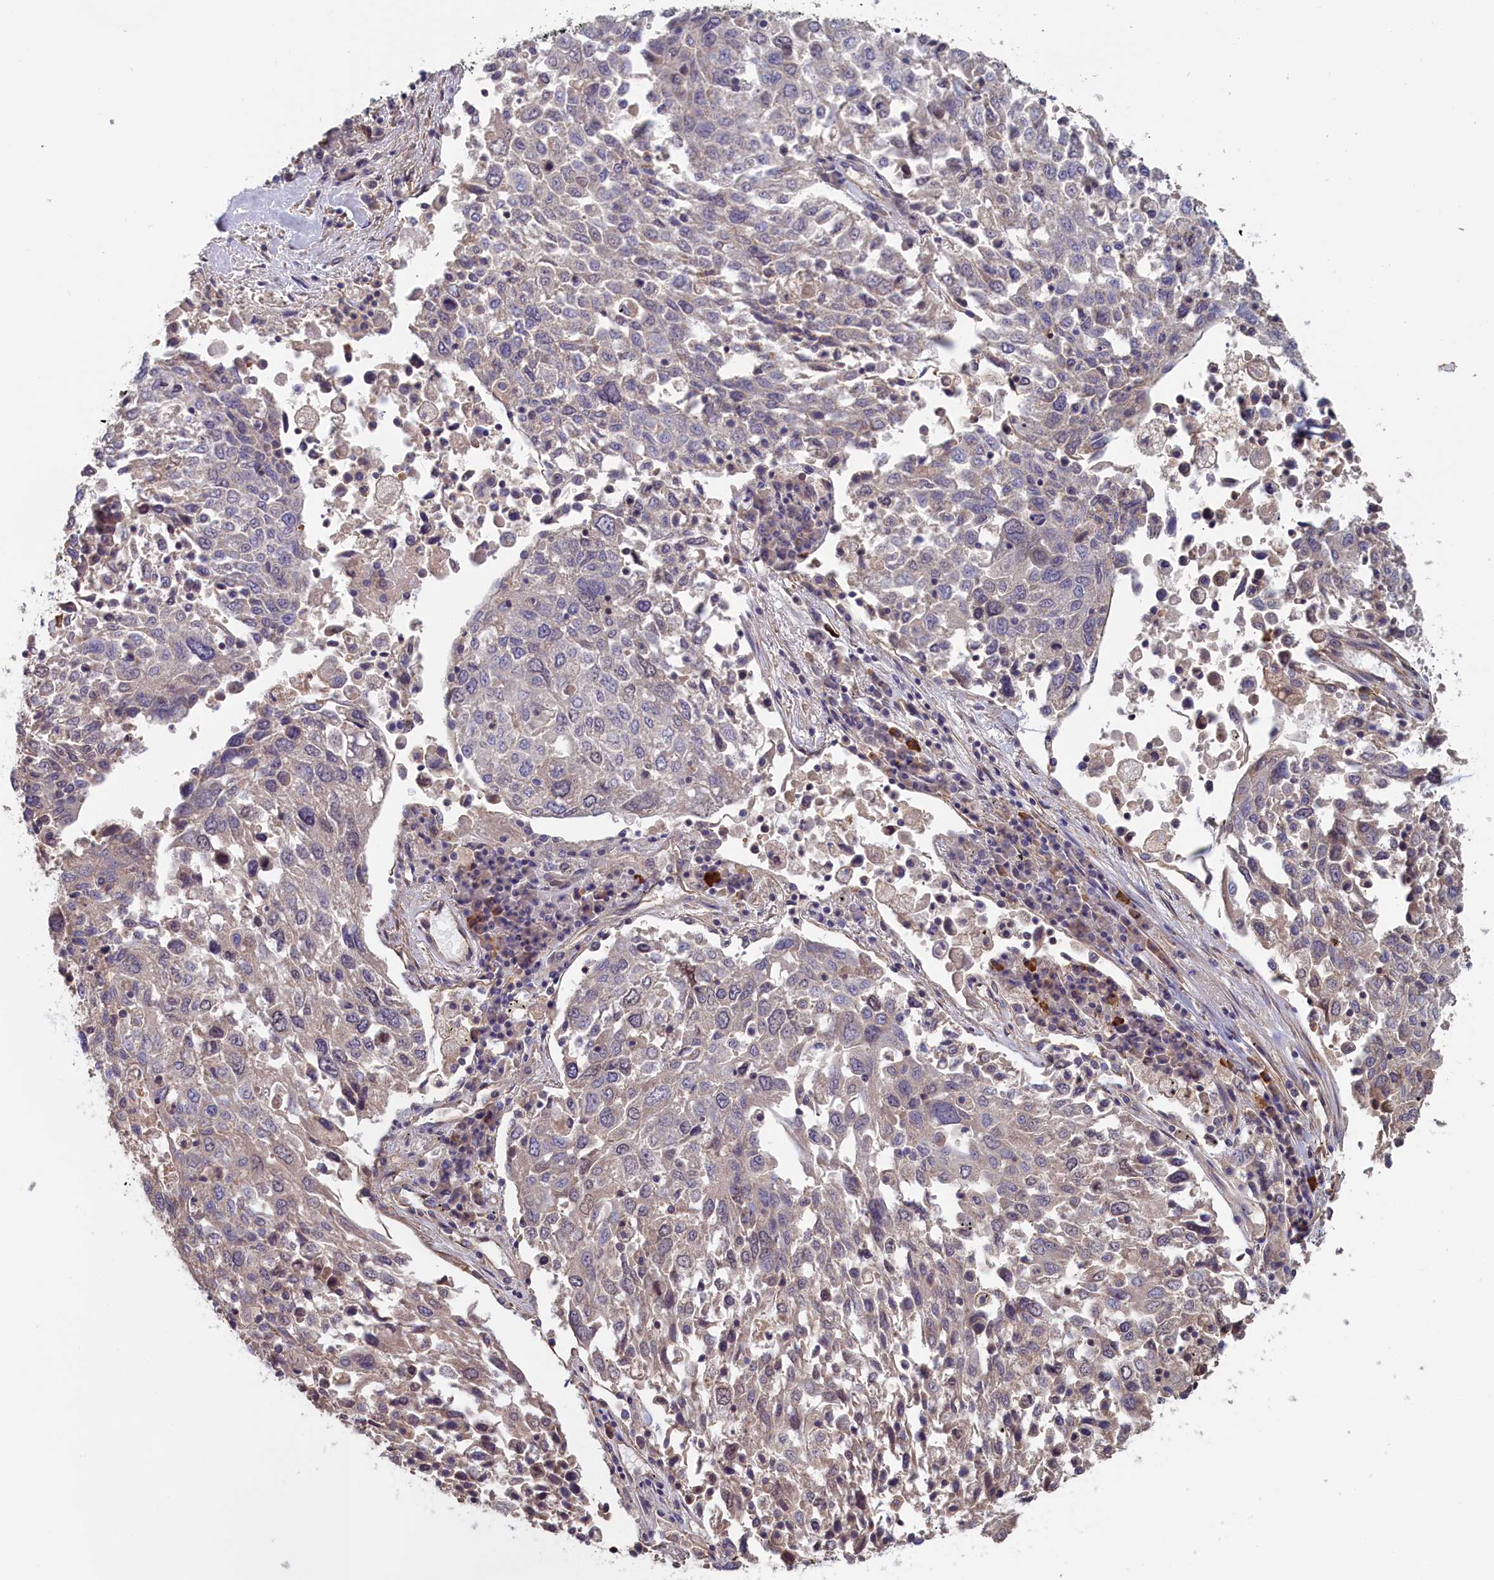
{"staining": {"intensity": "negative", "quantity": "none", "location": "none"}, "tissue": "lung cancer", "cell_type": "Tumor cells", "image_type": "cancer", "snomed": [{"axis": "morphology", "description": "Squamous cell carcinoma, NOS"}, {"axis": "topography", "description": "Lung"}], "caption": "The histopathology image reveals no significant positivity in tumor cells of lung cancer (squamous cell carcinoma).", "gene": "ANKRD2", "patient": {"sex": "male", "age": 65}}